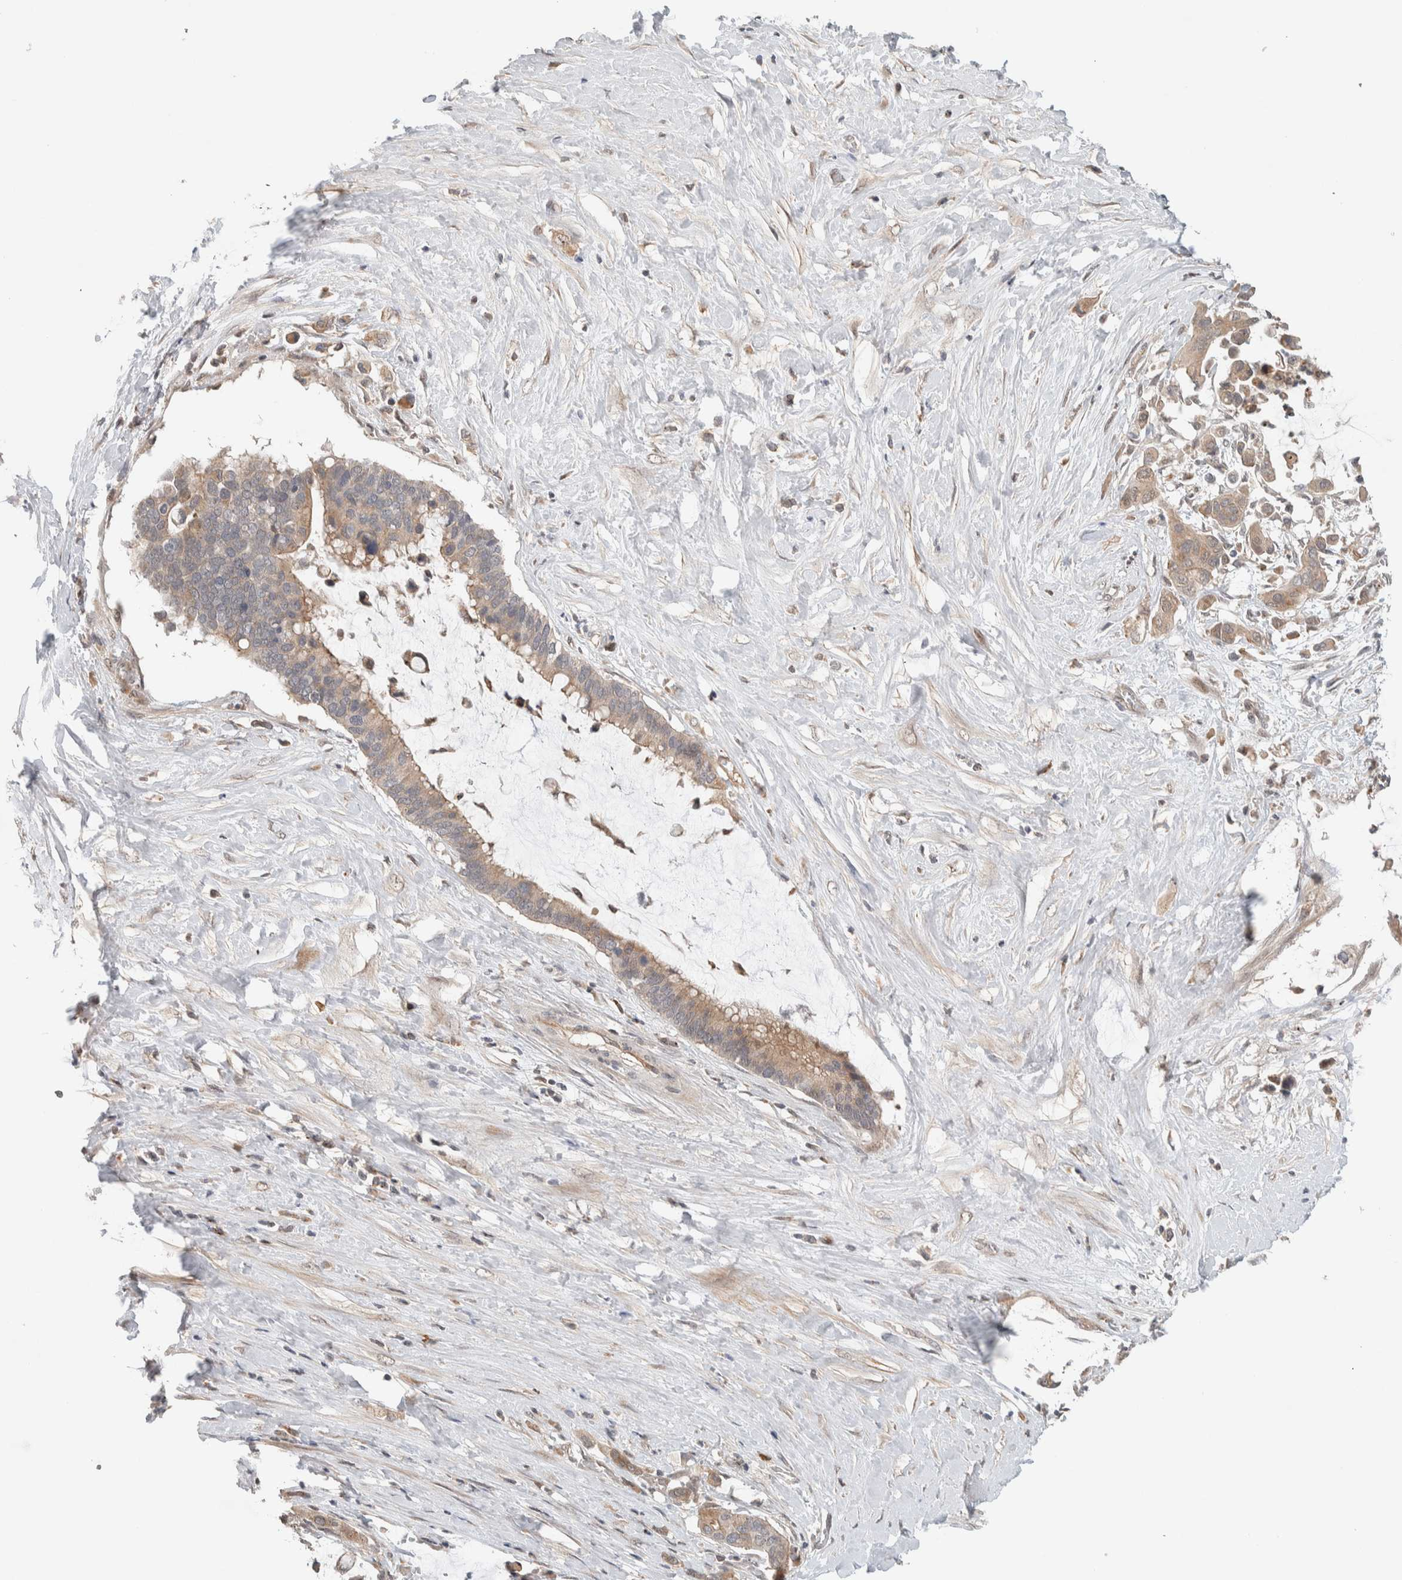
{"staining": {"intensity": "weak", "quantity": ">75%", "location": "cytoplasmic/membranous"}, "tissue": "pancreatic cancer", "cell_type": "Tumor cells", "image_type": "cancer", "snomed": [{"axis": "morphology", "description": "Adenocarcinoma, NOS"}, {"axis": "topography", "description": "Pancreas"}], "caption": "Immunohistochemical staining of human pancreatic adenocarcinoma reveals low levels of weak cytoplasmic/membranous protein positivity in approximately >75% of tumor cells.", "gene": "DEPTOR", "patient": {"sex": "male", "age": 41}}